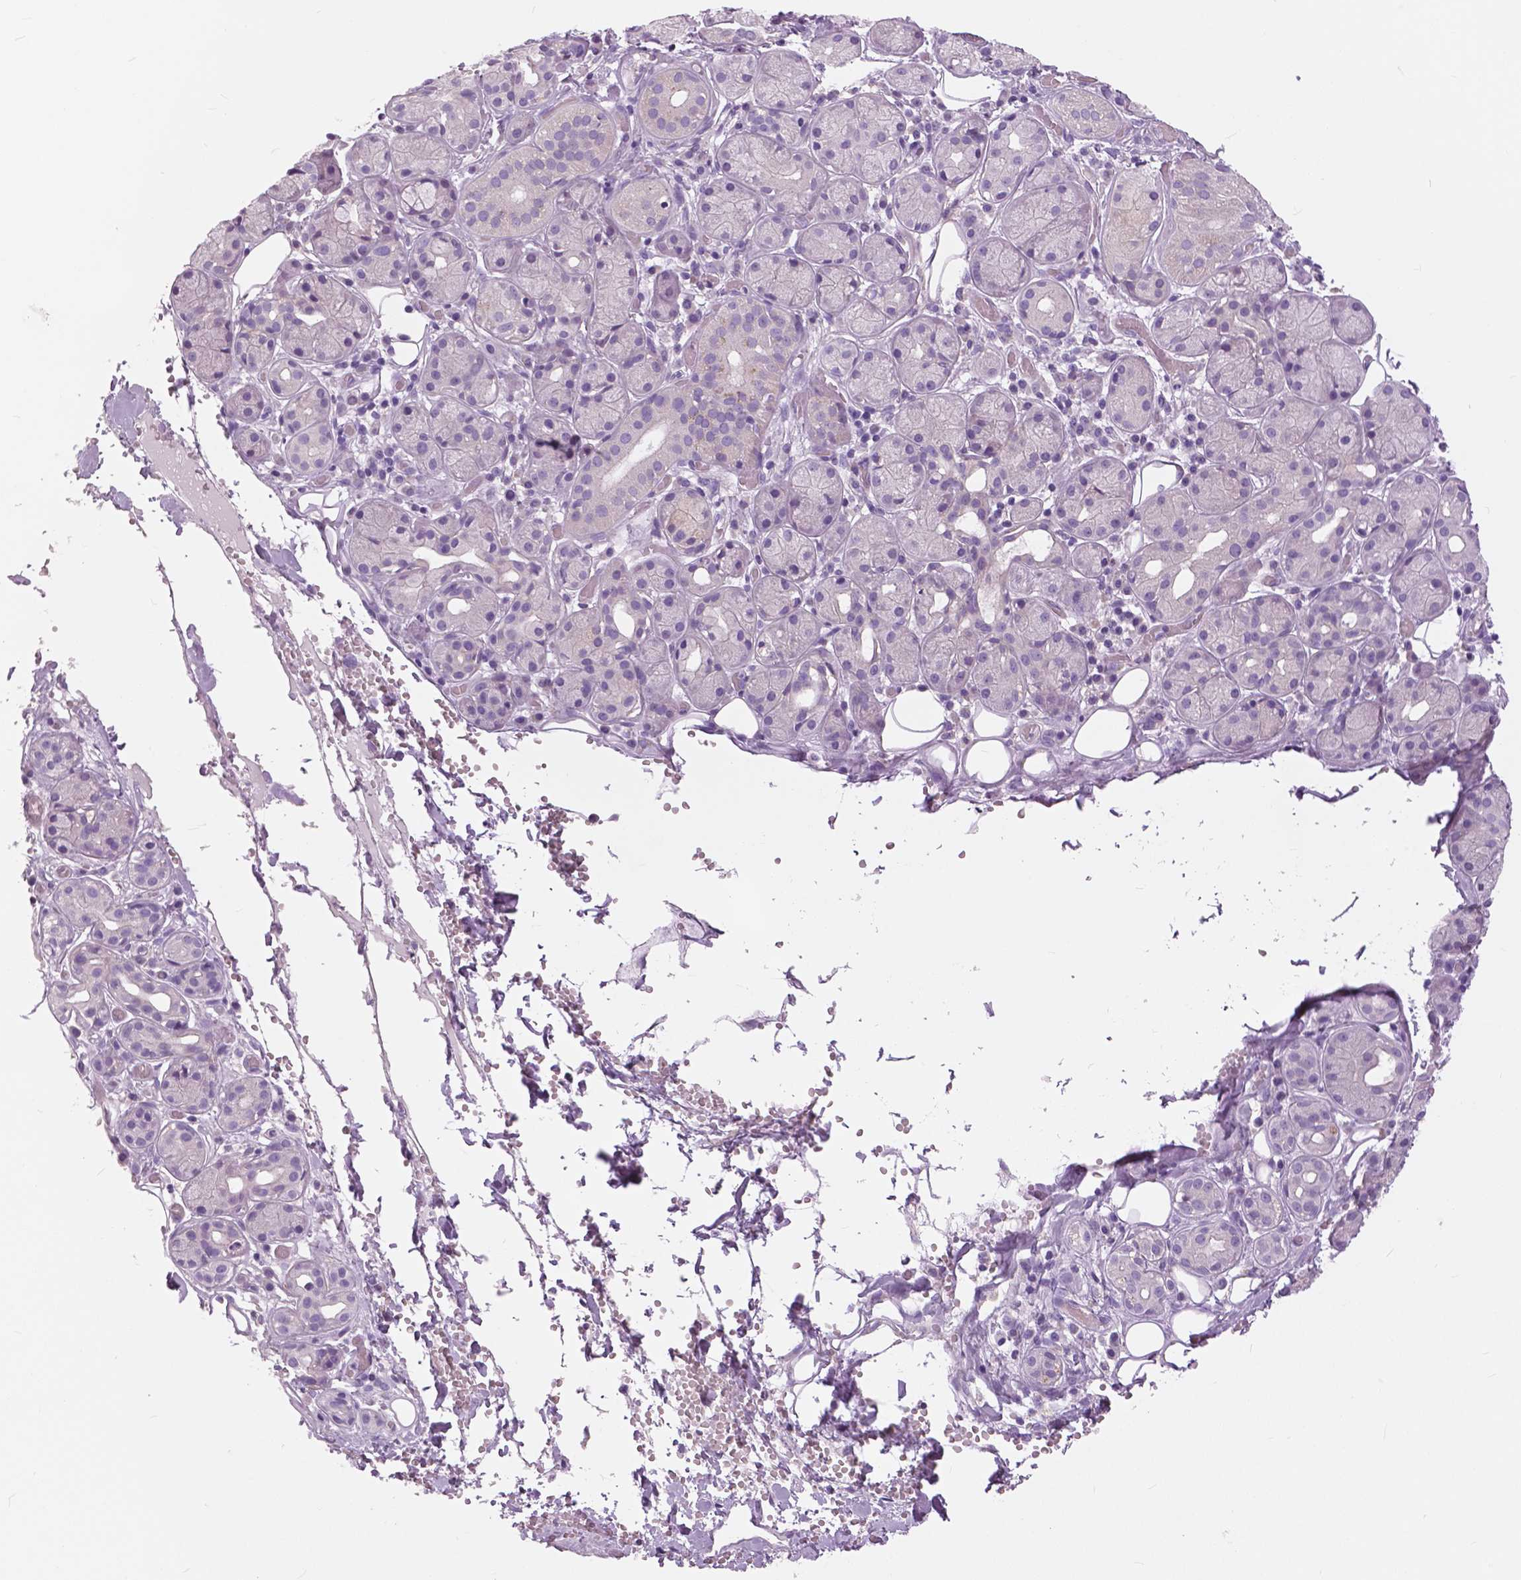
{"staining": {"intensity": "negative", "quantity": "none", "location": "none"}, "tissue": "salivary gland", "cell_type": "Glandular cells", "image_type": "normal", "snomed": [{"axis": "morphology", "description": "Normal tissue, NOS"}, {"axis": "topography", "description": "Salivary gland"}, {"axis": "topography", "description": "Peripheral nerve tissue"}], "caption": "Glandular cells show no significant expression in unremarkable salivary gland. (Stains: DAB (3,3'-diaminobenzidine) IHC with hematoxylin counter stain, Microscopy: brightfield microscopy at high magnification).", "gene": "SERPINI1", "patient": {"sex": "male", "age": 71}}